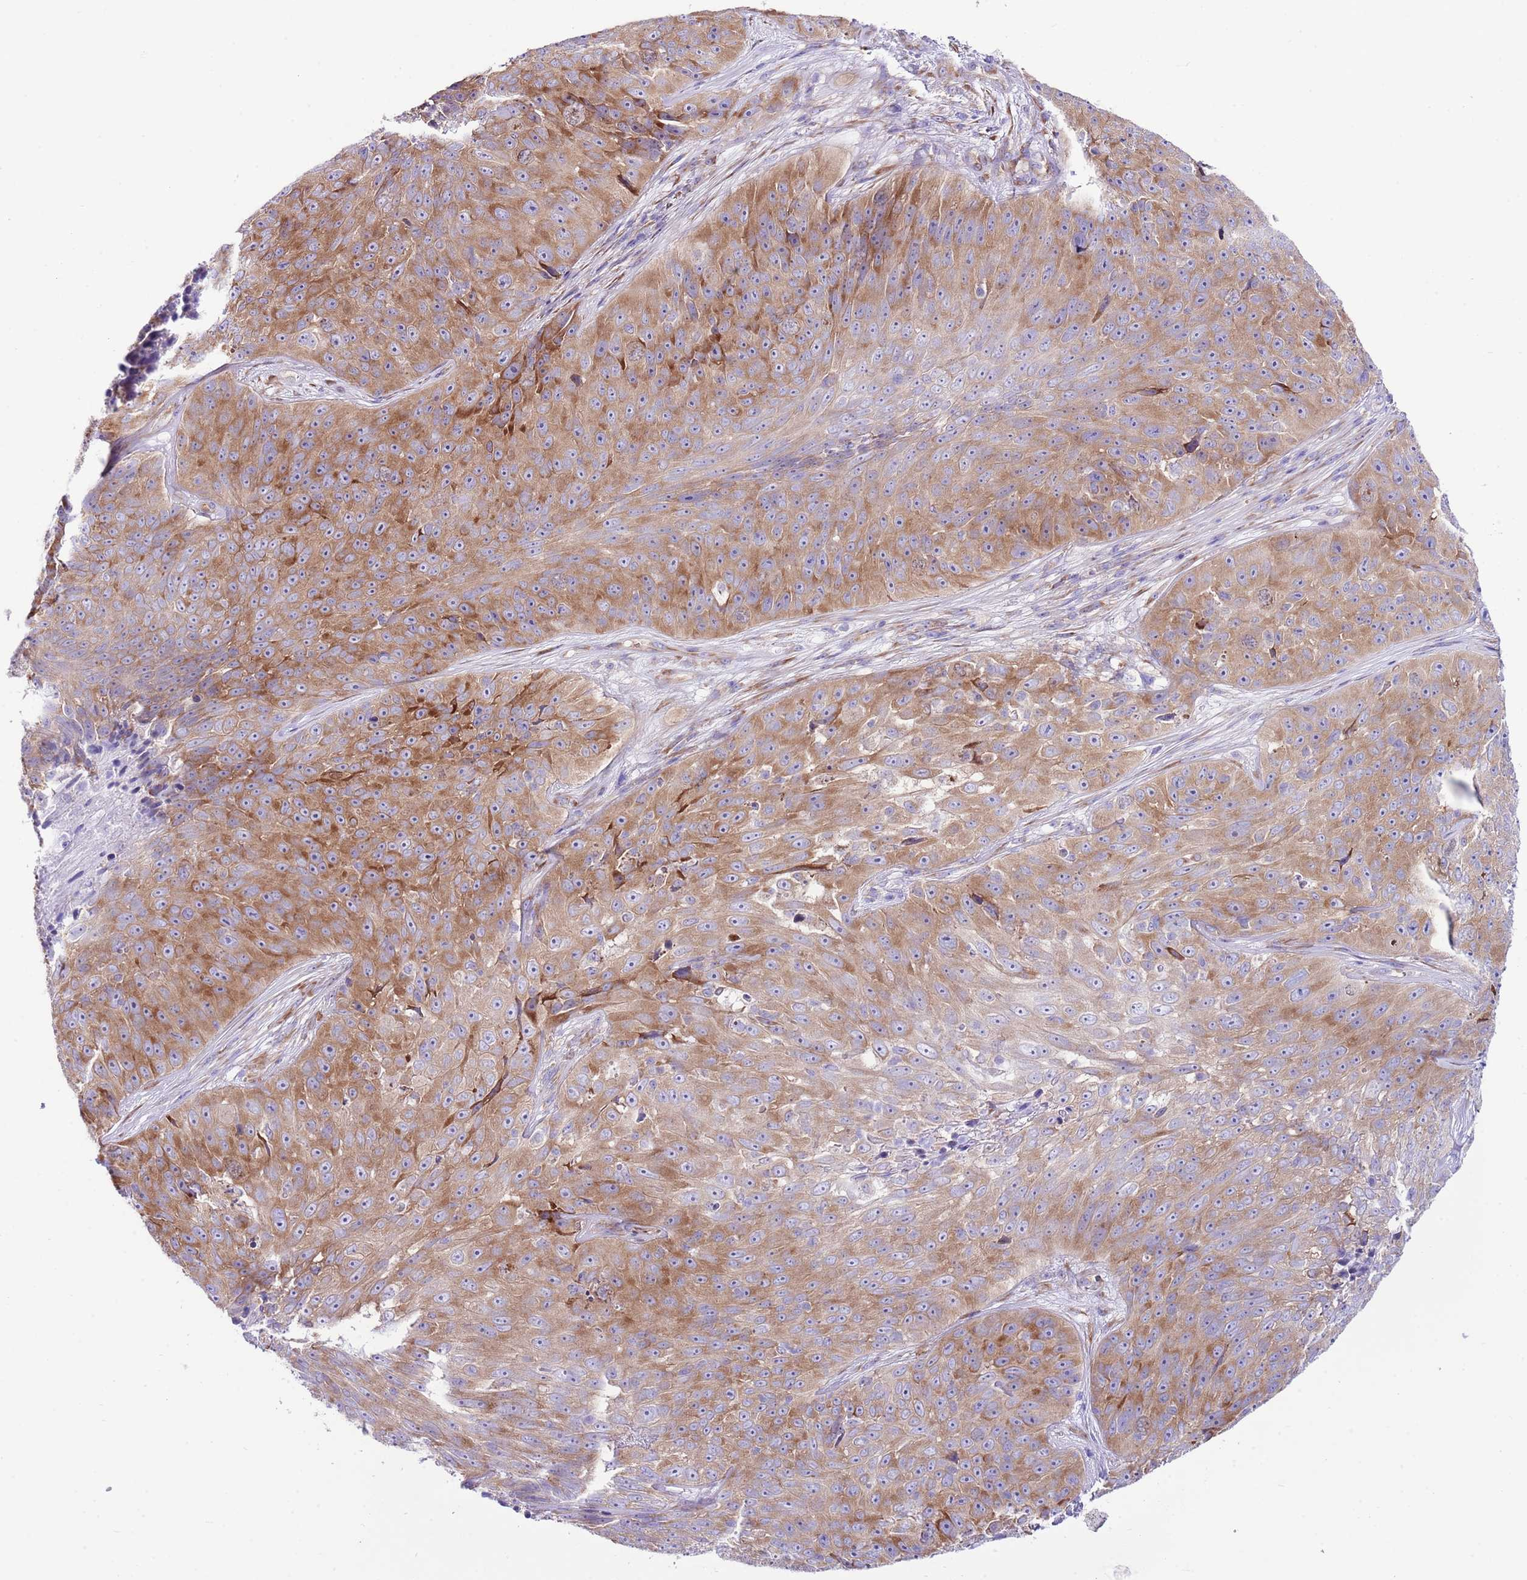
{"staining": {"intensity": "moderate", "quantity": ">75%", "location": "cytoplasmic/membranous"}, "tissue": "skin cancer", "cell_type": "Tumor cells", "image_type": "cancer", "snomed": [{"axis": "morphology", "description": "Squamous cell carcinoma, NOS"}, {"axis": "topography", "description": "Skin"}], "caption": "The histopathology image shows immunohistochemical staining of squamous cell carcinoma (skin). There is moderate cytoplasmic/membranous positivity is identified in about >75% of tumor cells.", "gene": "RPS10", "patient": {"sex": "female", "age": 87}}